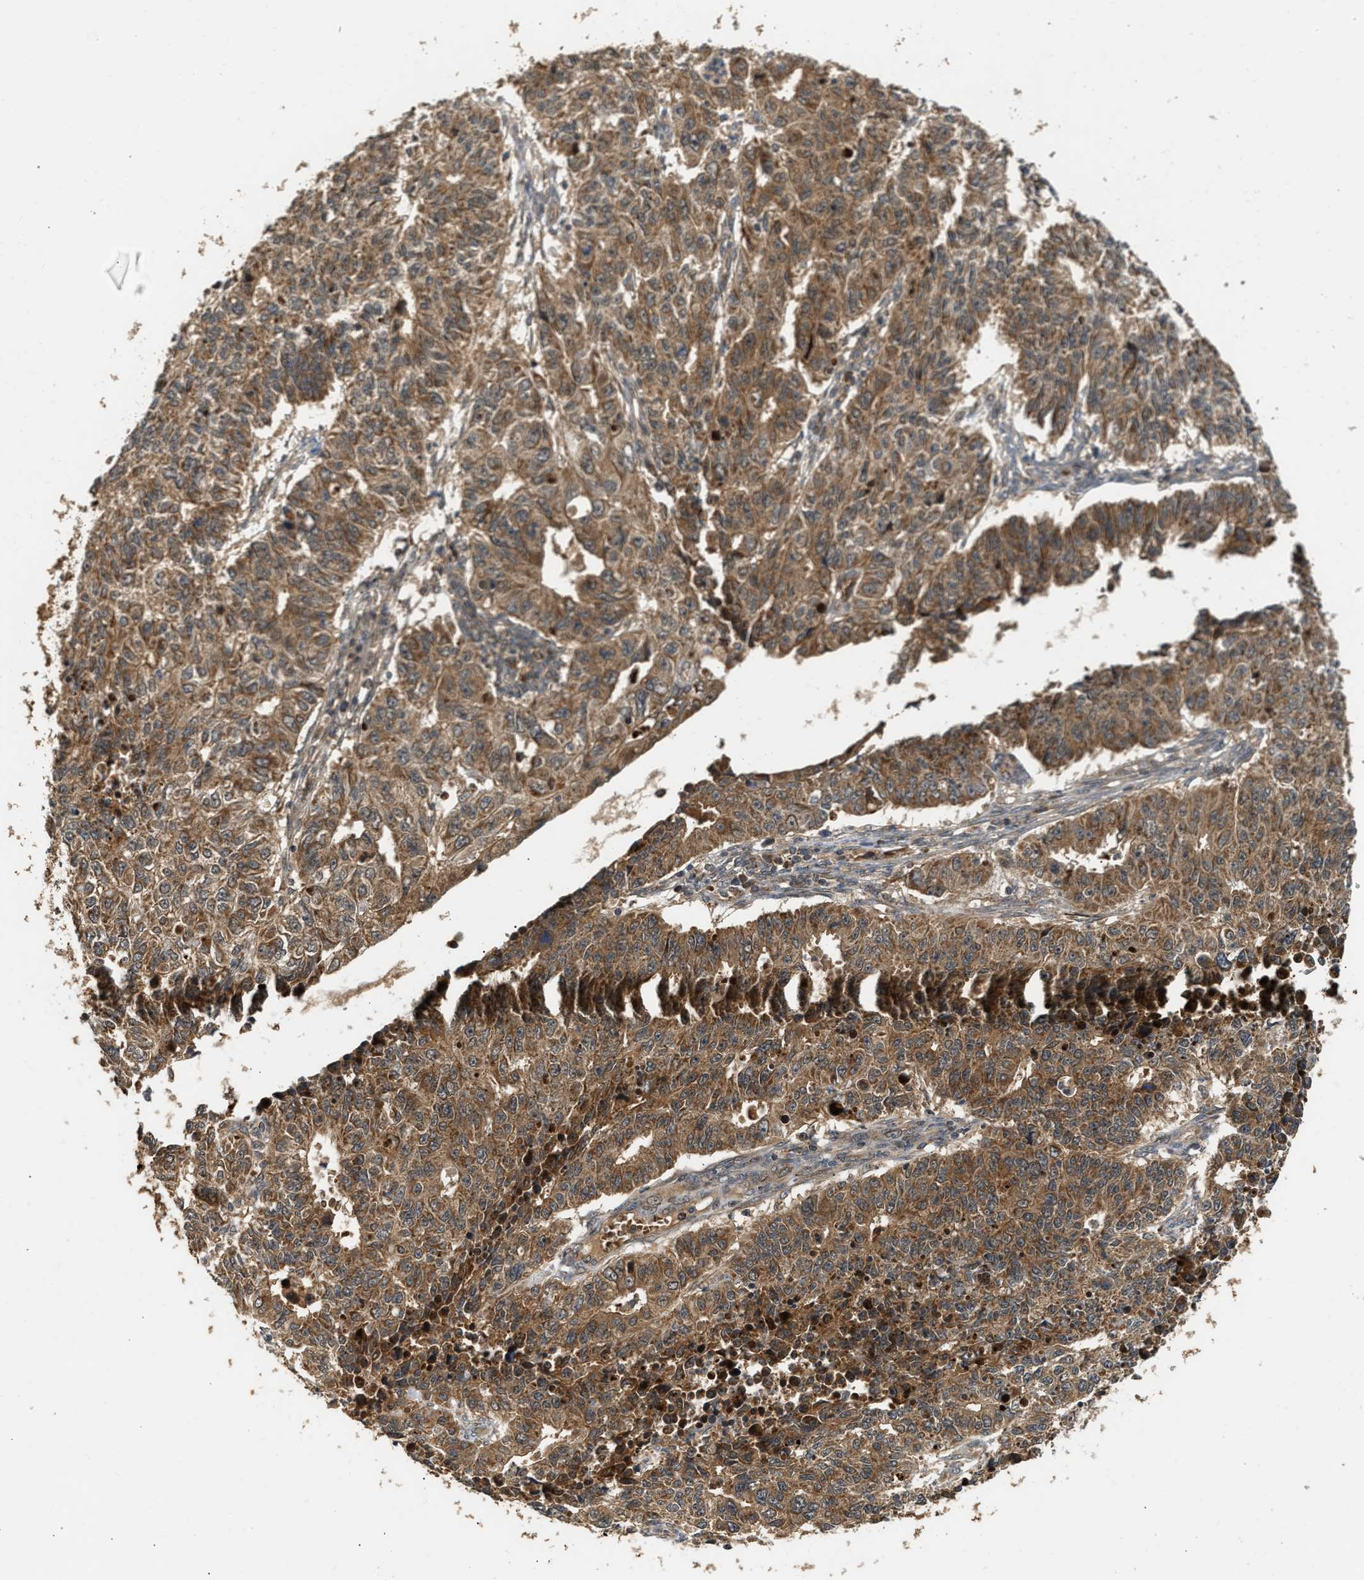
{"staining": {"intensity": "moderate", "quantity": ">75%", "location": "cytoplasmic/membranous"}, "tissue": "endometrial cancer", "cell_type": "Tumor cells", "image_type": "cancer", "snomed": [{"axis": "morphology", "description": "Adenocarcinoma, NOS"}, {"axis": "topography", "description": "Endometrium"}], "caption": "Immunohistochemistry image of adenocarcinoma (endometrial) stained for a protein (brown), which displays medium levels of moderate cytoplasmic/membranous staining in about >75% of tumor cells.", "gene": "EXTL2", "patient": {"sex": "female", "age": 42}}